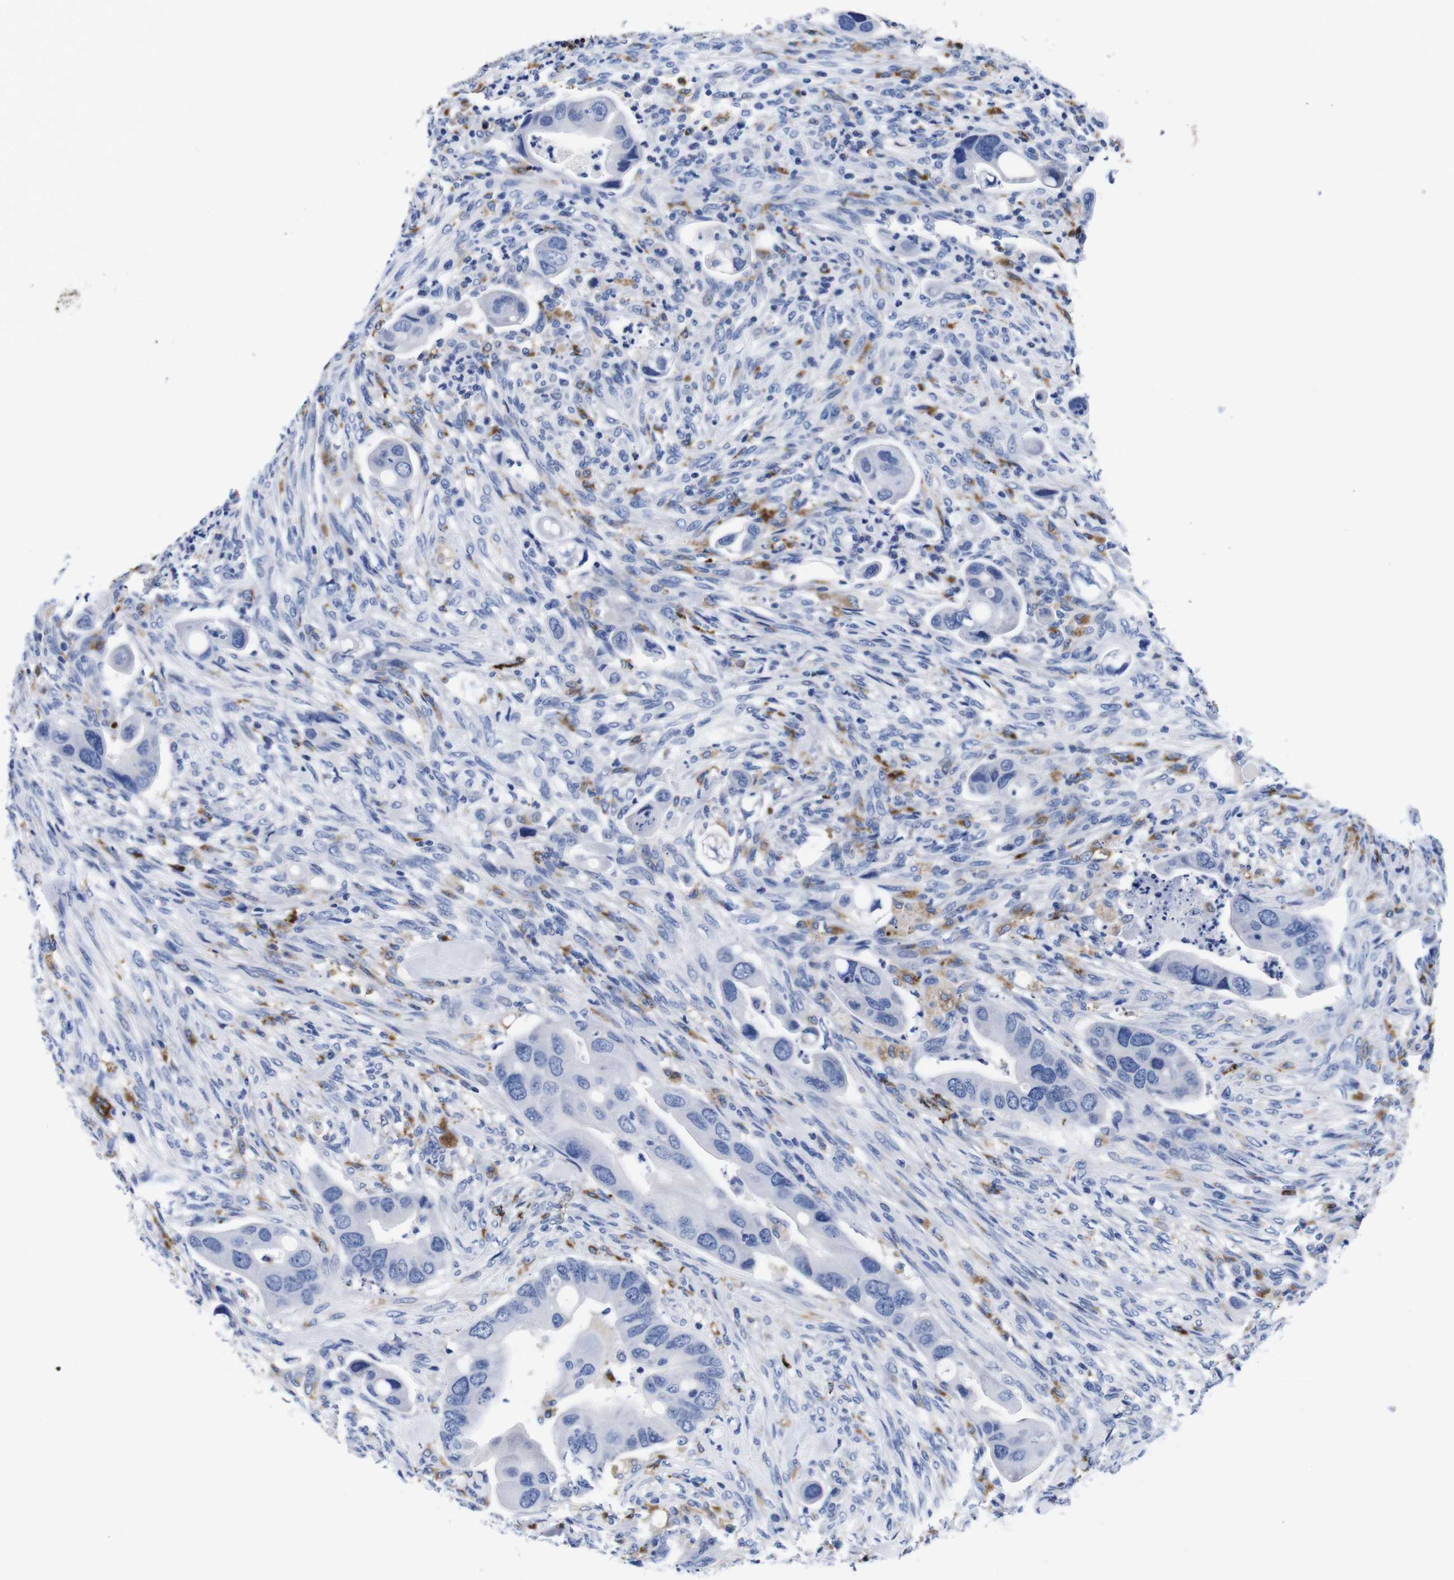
{"staining": {"intensity": "negative", "quantity": "none", "location": "none"}, "tissue": "colorectal cancer", "cell_type": "Tumor cells", "image_type": "cancer", "snomed": [{"axis": "morphology", "description": "Adenocarcinoma, NOS"}, {"axis": "topography", "description": "Rectum"}], "caption": "Micrograph shows no significant protein expression in tumor cells of colorectal adenocarcinoma. The staining is performed using DAB (3,3'-diaminobenzidine) brown chromogen with nuclei counter-stained in using hematoxylin.", "gene": "HLA-DMB", "patient": {"sex": "female", "age": 57}}